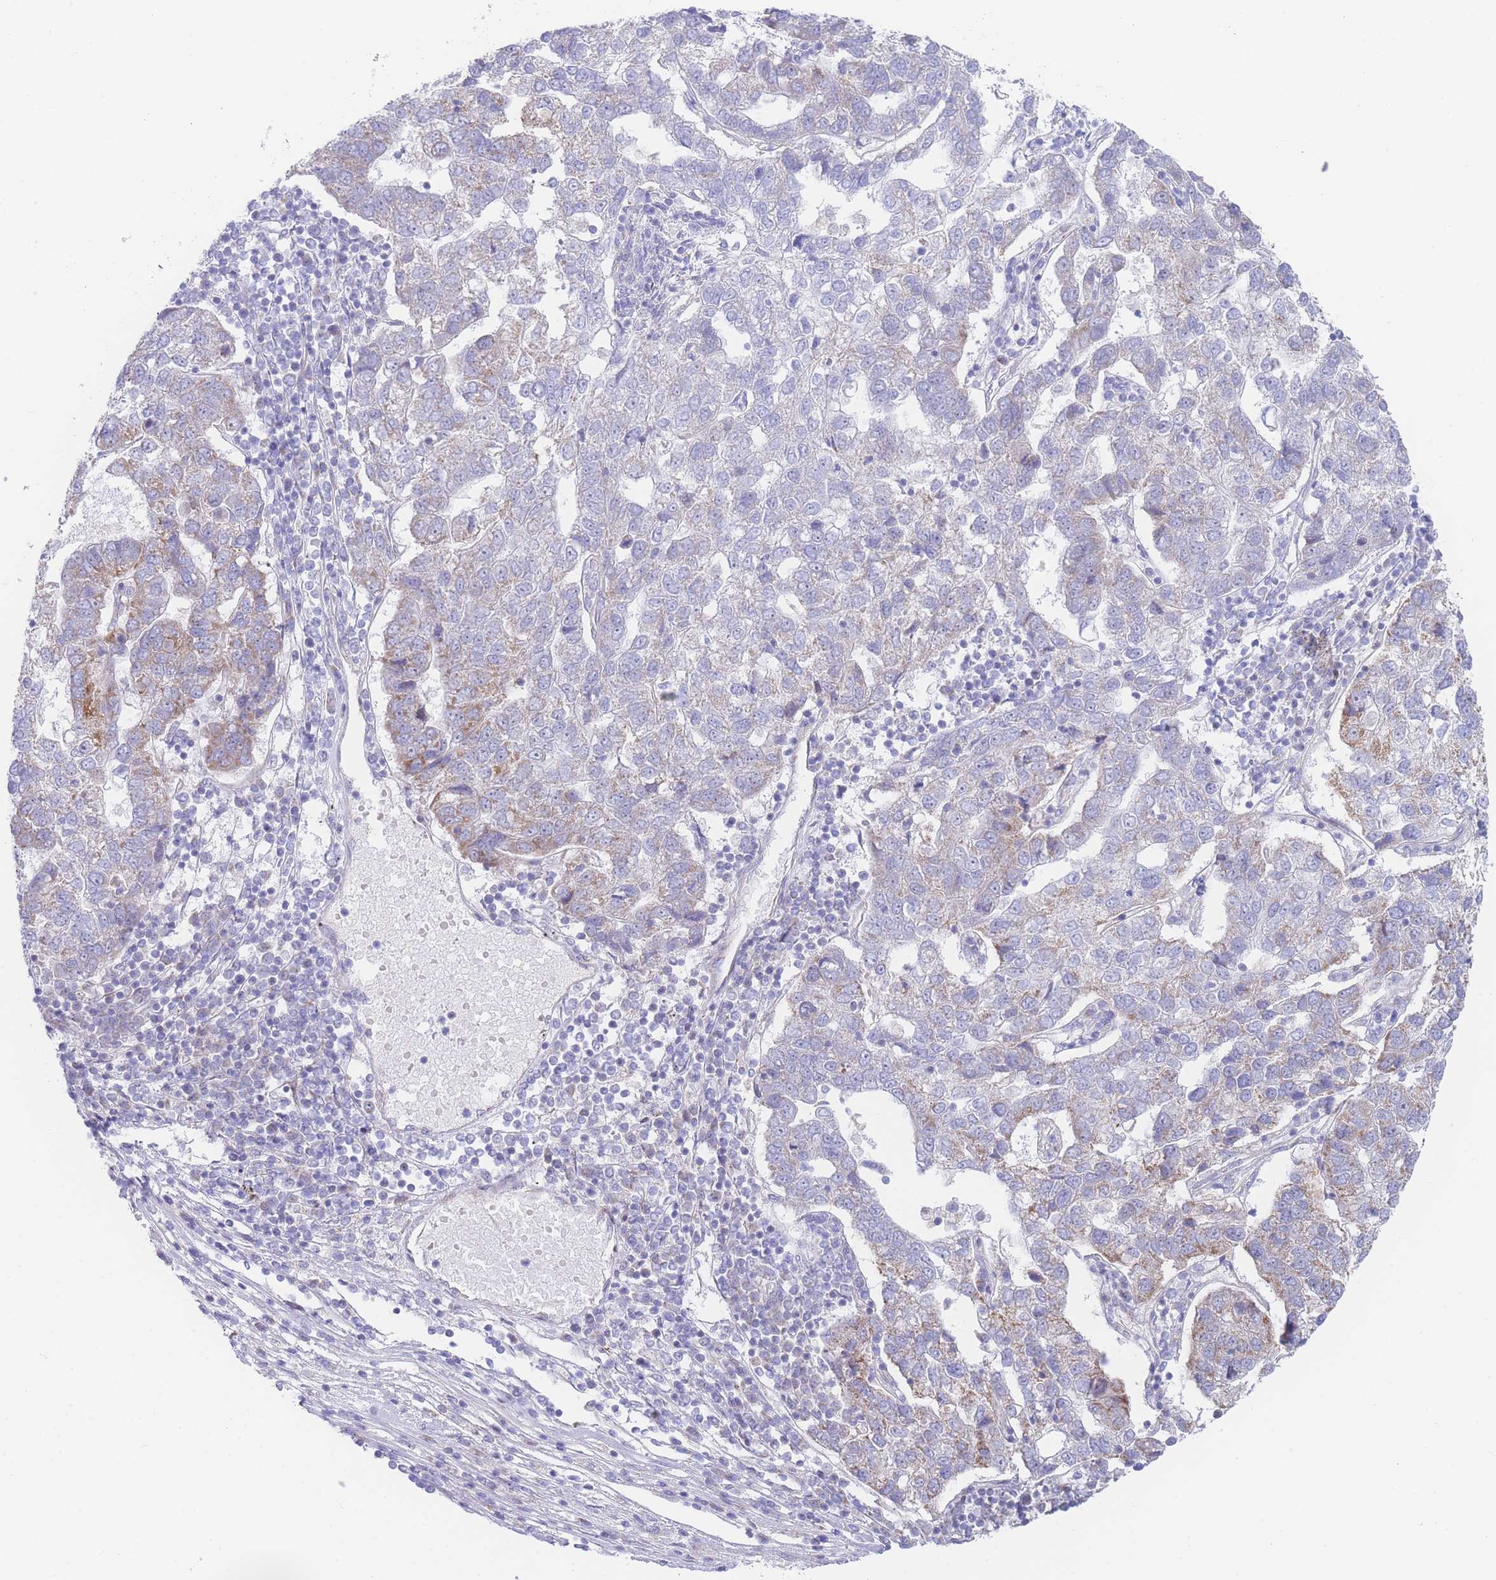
{"staining": {"intensity": "weak", "quantity": "25%-75%", "location": "cytoplasmic/membranous"}, "tissue": "pancreatic cancer", "cell_type": "Tumor cells", "image_type": "cancer", "snomed": [{"axis": "morphology", "description": "Adenocarcinoma, NOS"}, {"axis": "topography", "description": "Pancreas"}], "caption": "Immunohistochemistry (DAB (3,3'-diaminobenzidine)) staining of adenocarcinoma (pancreatic) exhibits weak cytoplasmic/membranous protein positivity in approximately 25%-75% of tumor cells.", "gene": "GPAM", "patient": {"sex": "female", "age": 61}}